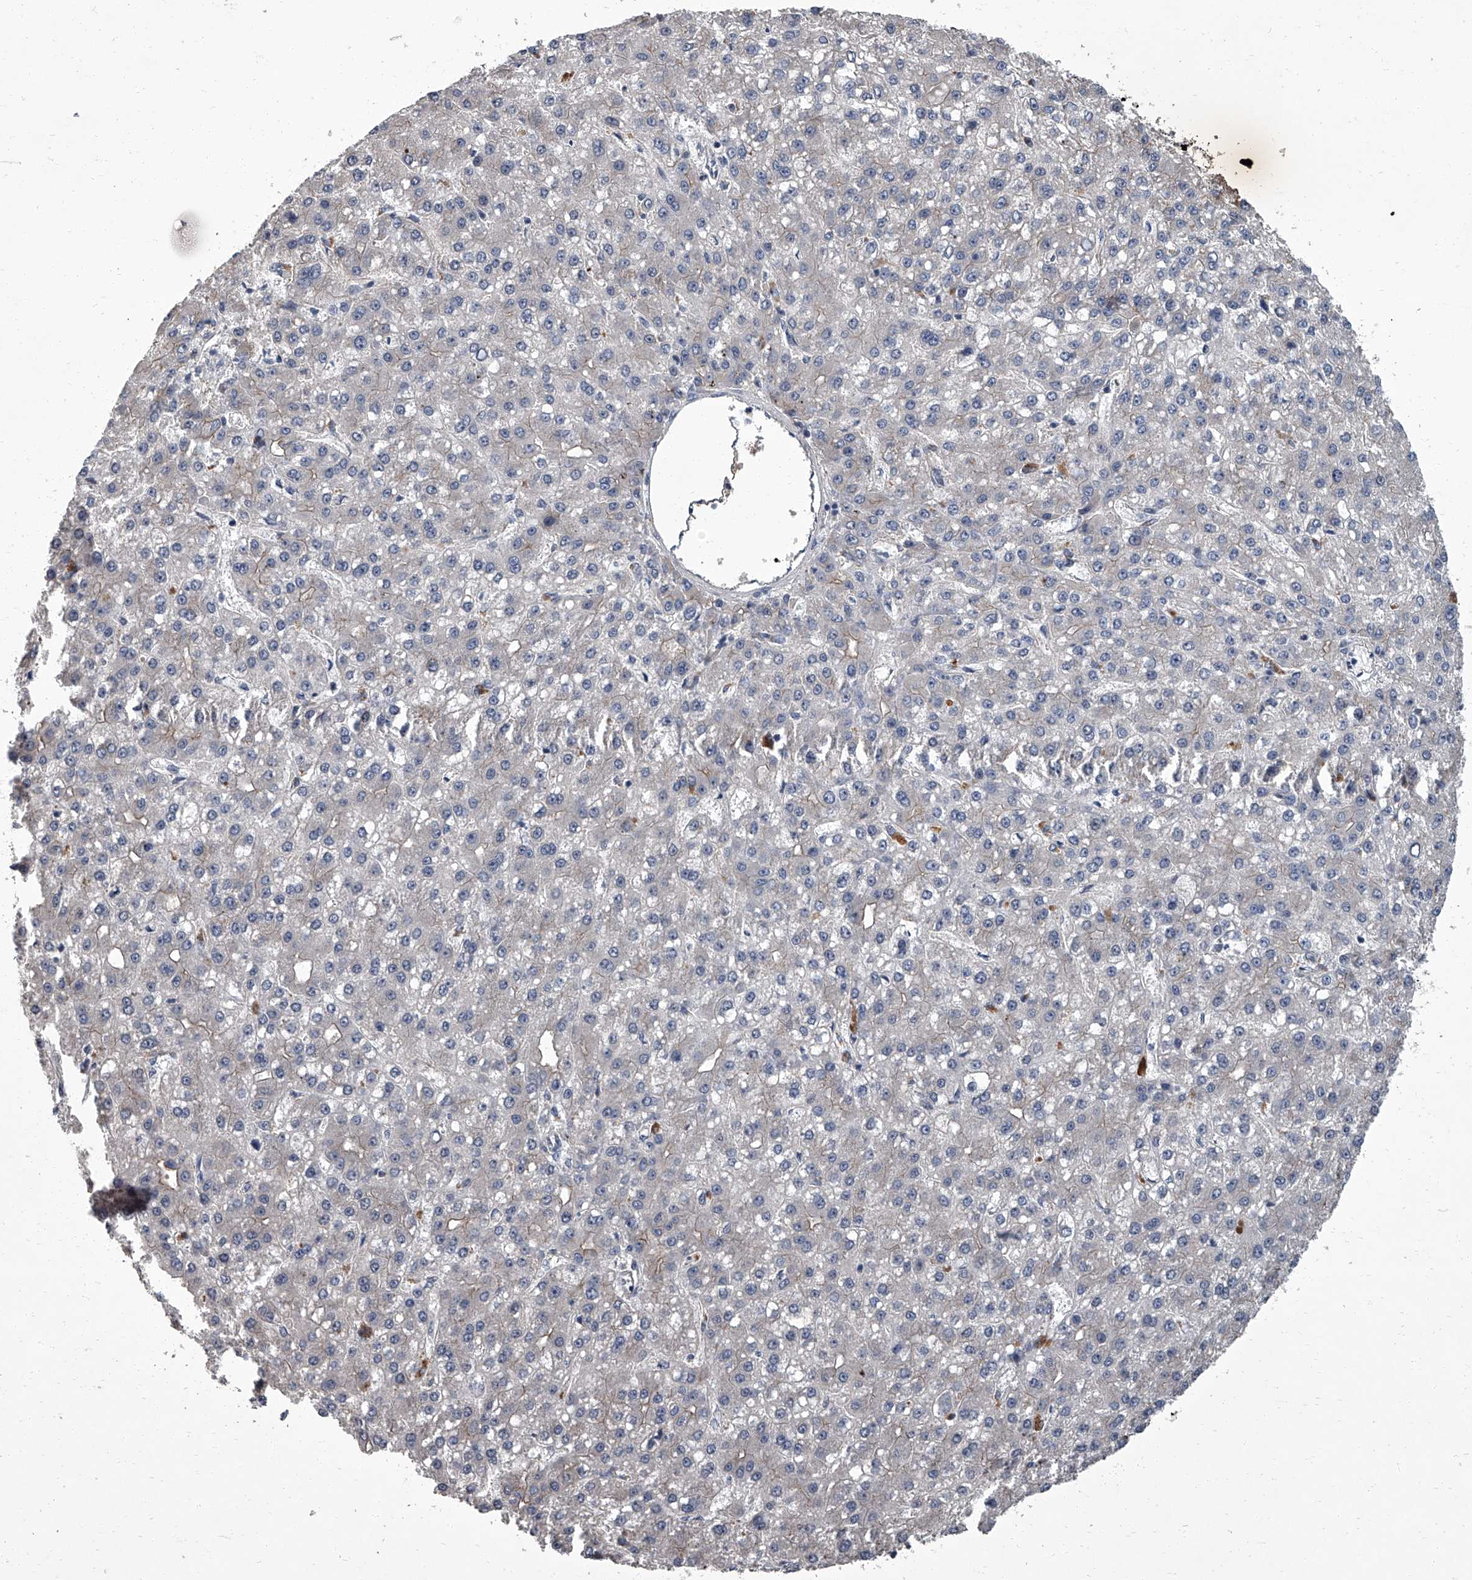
{"staining": {"intensity": "negative", "quantity": "none", "location": "none"}, "tissue": "liver cancer", "cell_type": "Tumor cells", "image_type": "cancer", "snomed": [{"axis": "morphology", "description": "Carcinoma, Hepatocellular, NOS"}, {"axis": "topography", "description": "Liver"}], "caption": "The histopathology image demonstrates no significant positivity in tumor cells of liver cancer.", "gene": "SIRT4", "patient": {"sex": "male", "age": 67}}